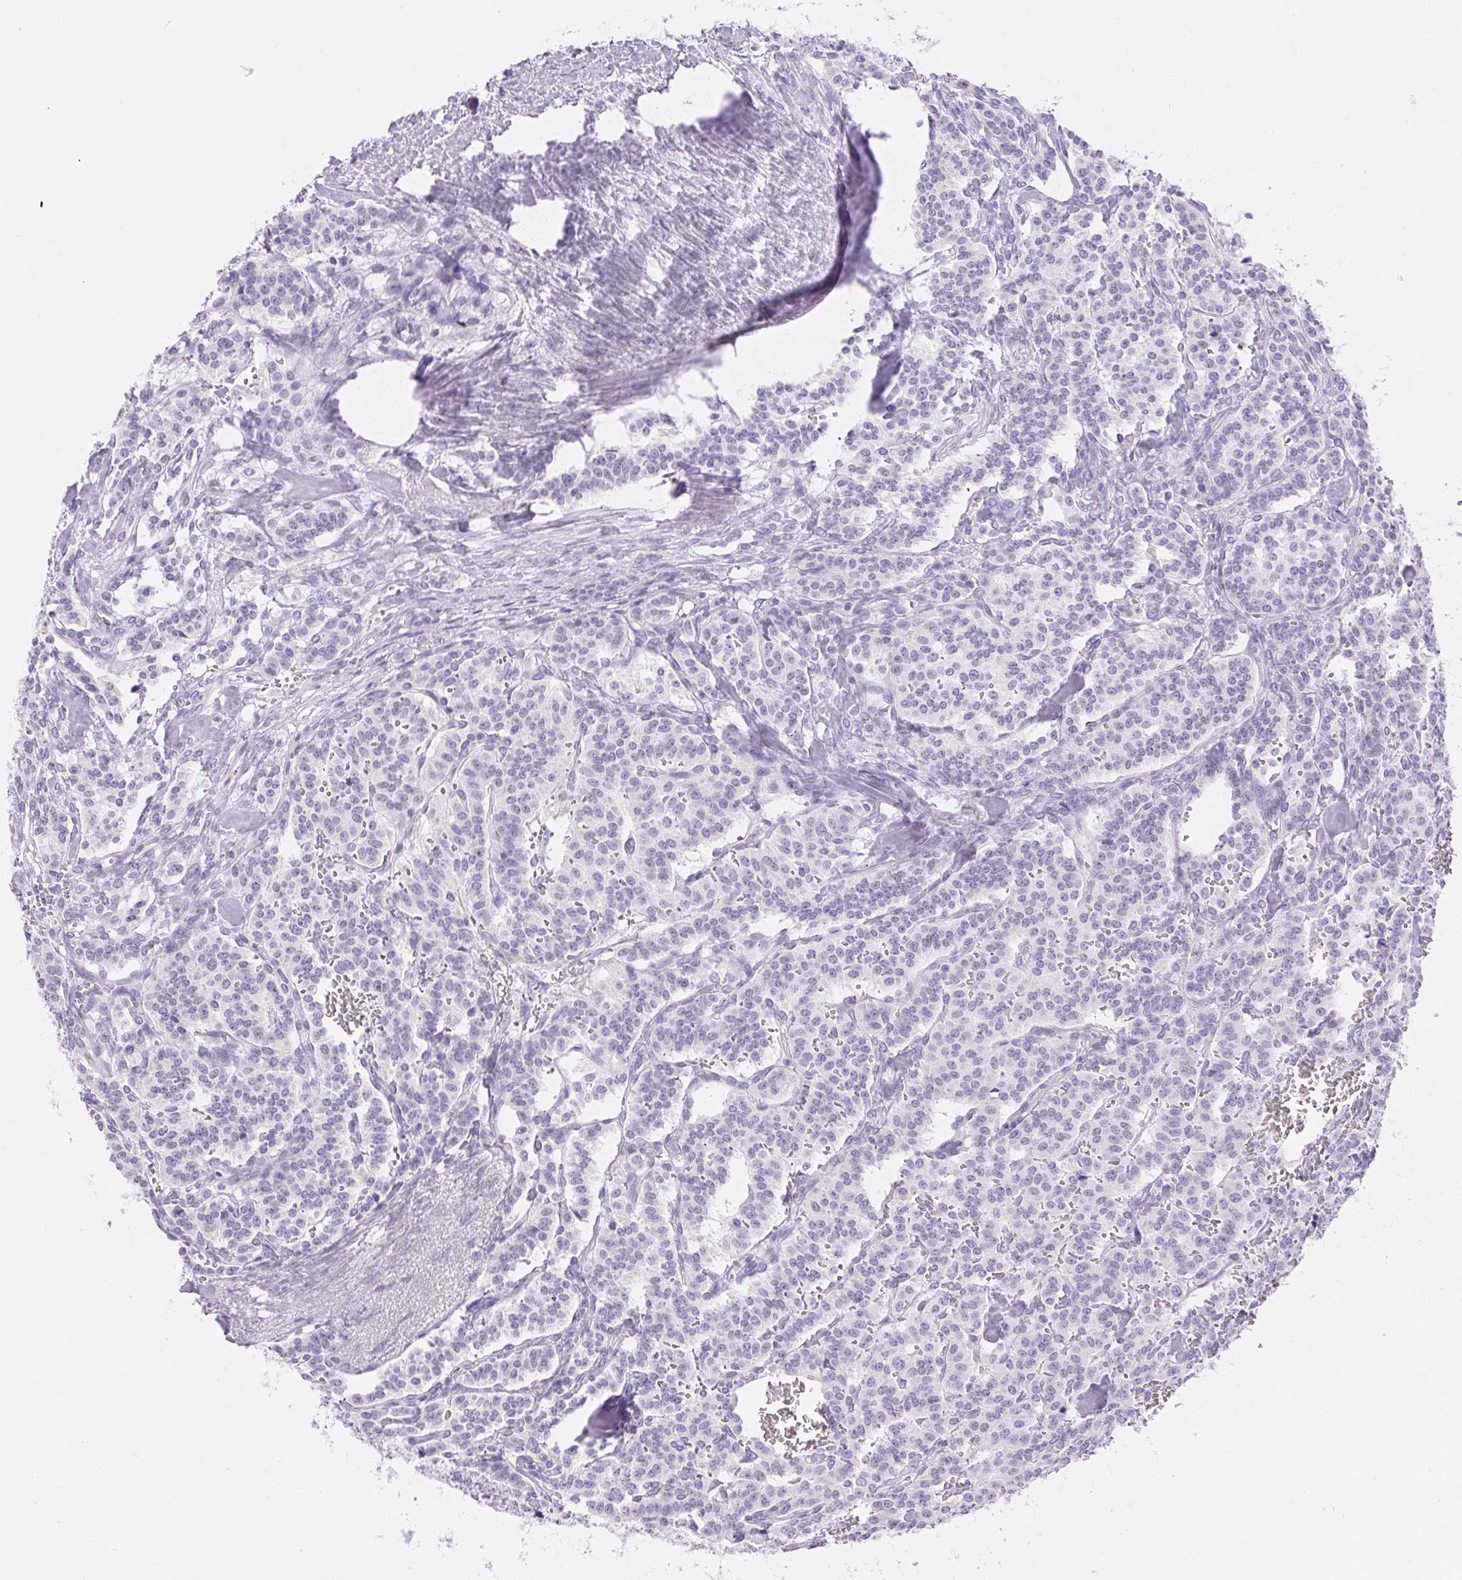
{"staining": {"intensity": "negative", "quantity": "none", "location": "none"}, "tissue": "carcinoid", "cell_type": "Tumor cells", "image_type": "cancer", "snomed": [{"axis": "morphology", "description": "Normal tissue, NOS"}, {"axis": "morphology", "description": "Carcinoid, malignant, NOS"}, {"axis": "topography", "description": "Lung"}], "caption": "This is a image of IHC staining of carcinoid (malignant), which shows no expression in tumor cells. The staining was performed using DAB to visualize the protein expression in brown, while the nuclei were stained in blue with hematoxylin (Magnification: 20x).", "gene": "CLDN16", "patient": {"sex": "female", "age": 46}}